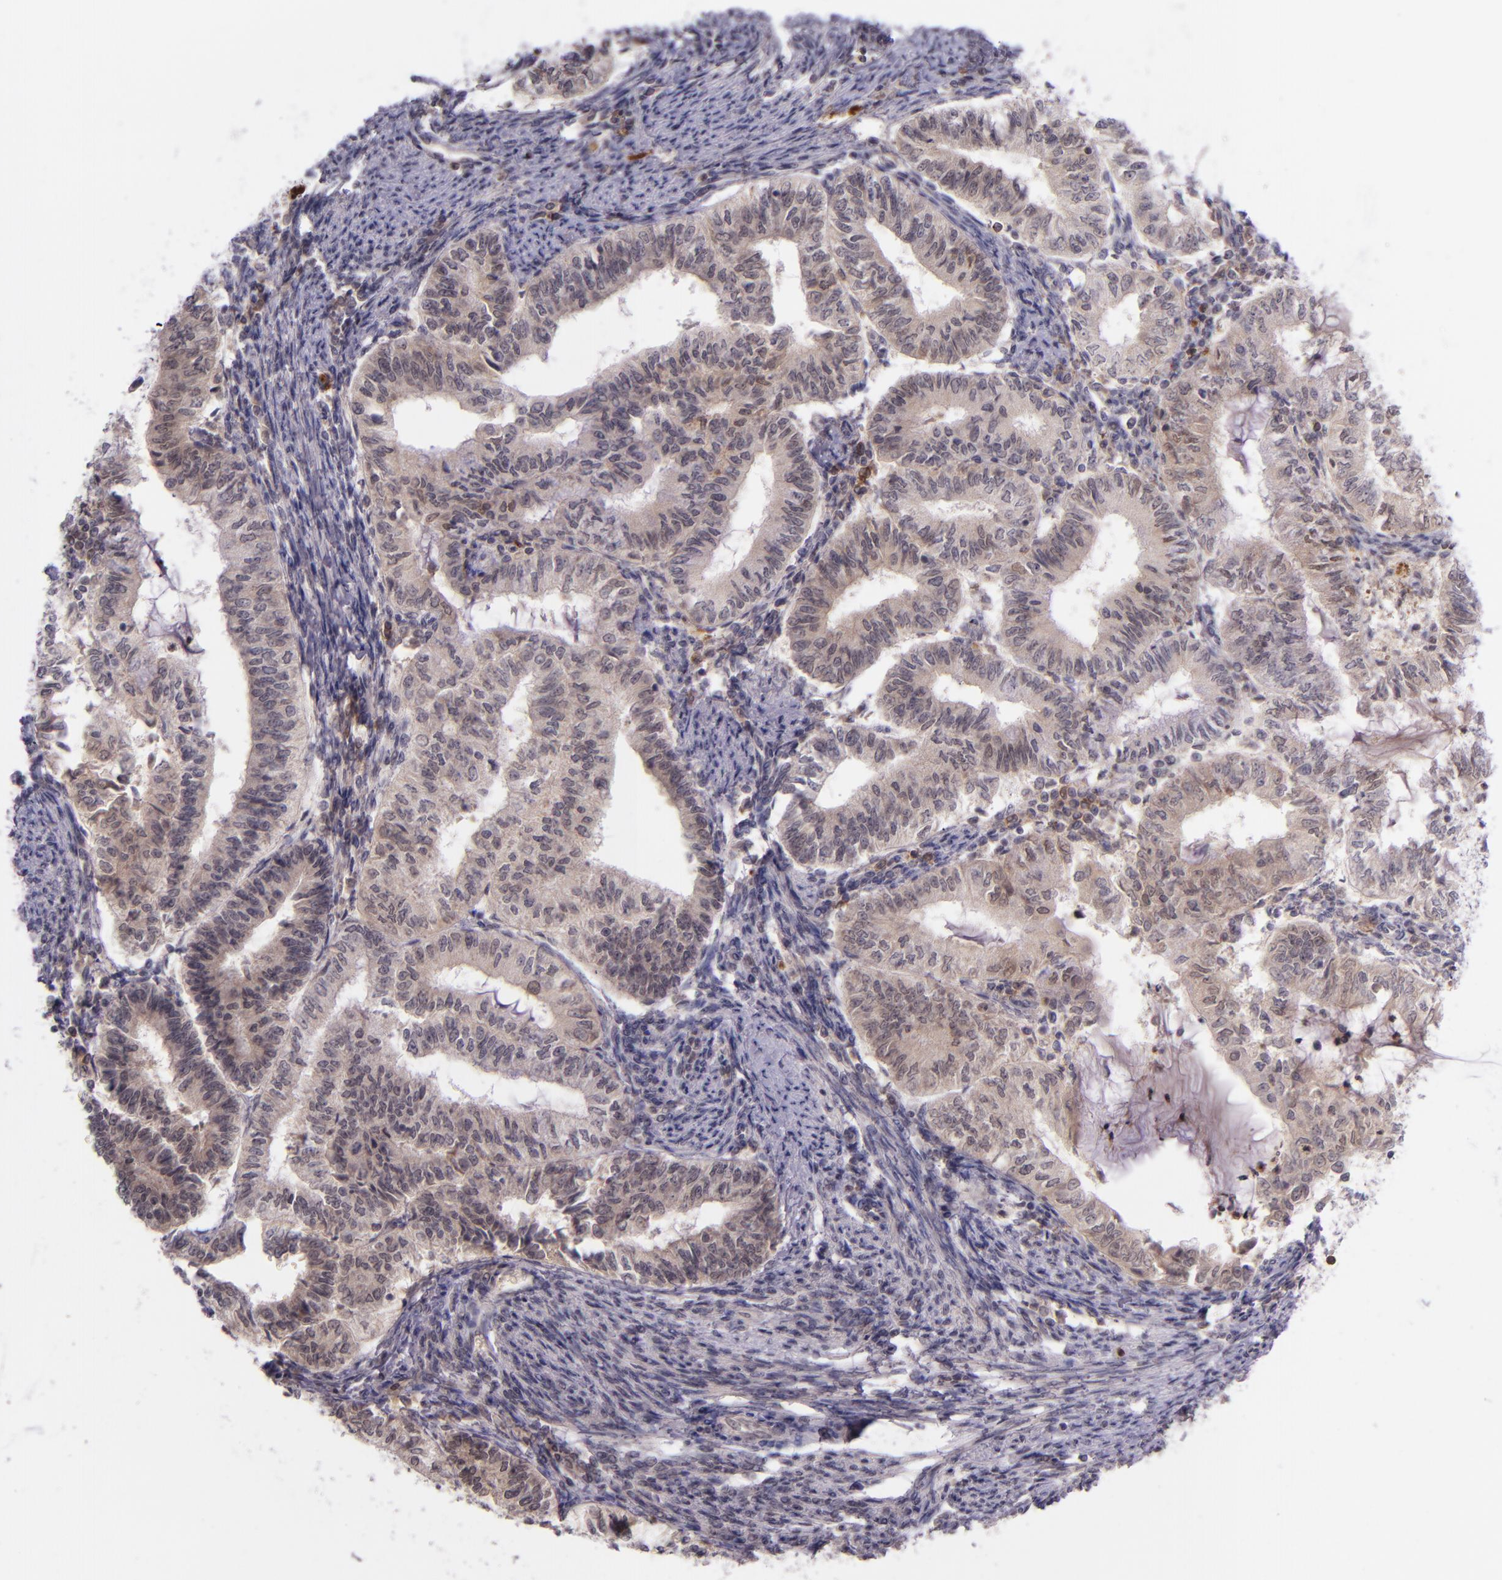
{"staining": {"intensity": "weak", "quantity": ">75%", "location": "cytoplasmic/membranous"}, "tissue": "endometrial cancer", "cell_type": "Tumor cells", "image_type": "cancer", "snomed": [{"axis": "morphology", "description": "Adenocarcinoma, NOS"}, {"axis": "topography", "description": "Endometrium"}], "caption": "Adenocarcinoma (endometrial) stained with IHC reveals weak cytoplasmic/membranous expression in approximately >75% of tumor cells. The protein of interest is shown in brown color, while the nuclei are stained blue.", "gene": "SELL", "patient": {"sex": "female", "age": 66}}